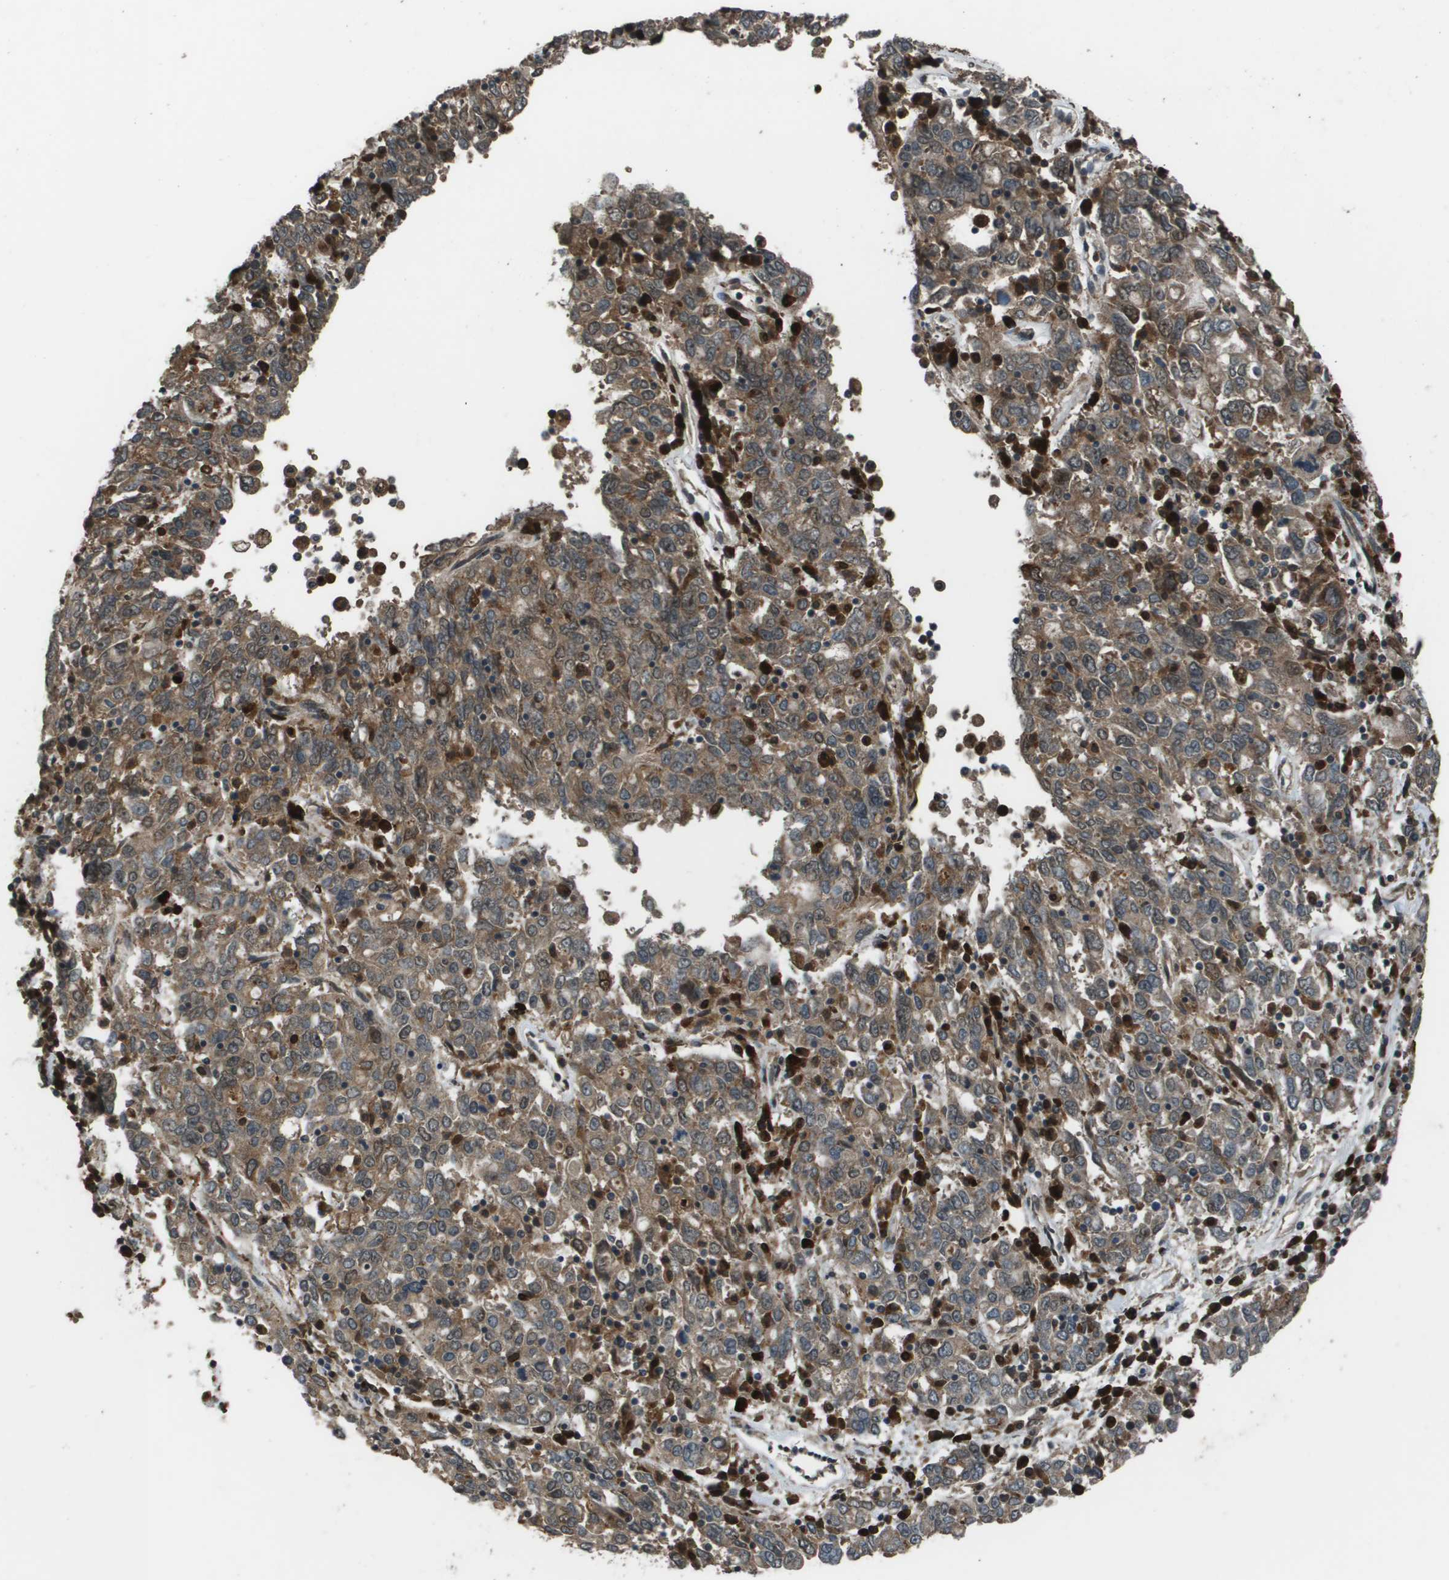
{"staining": {"intensity": "moderate", "quantity": ">75%", "location": "cytoplasmic/membranous"}, "tissue": "ovarian cancer", "cell_type": "Tumor cells", "image_type": "cancer", "snomed": [{"axis": "morphology", "description": "Carcinoma, endometroid"}, {"axis": "topography", "description": "Ovary"}], "caption": "This micrograph exhibits immunohistochemistry staining of ovarian cancer, with medium moderate cytoplasmic/membranous expression in about >75% of tumor cells.", "gene": "GOSR2", "patient": {"sex": "female", "age": 62}}